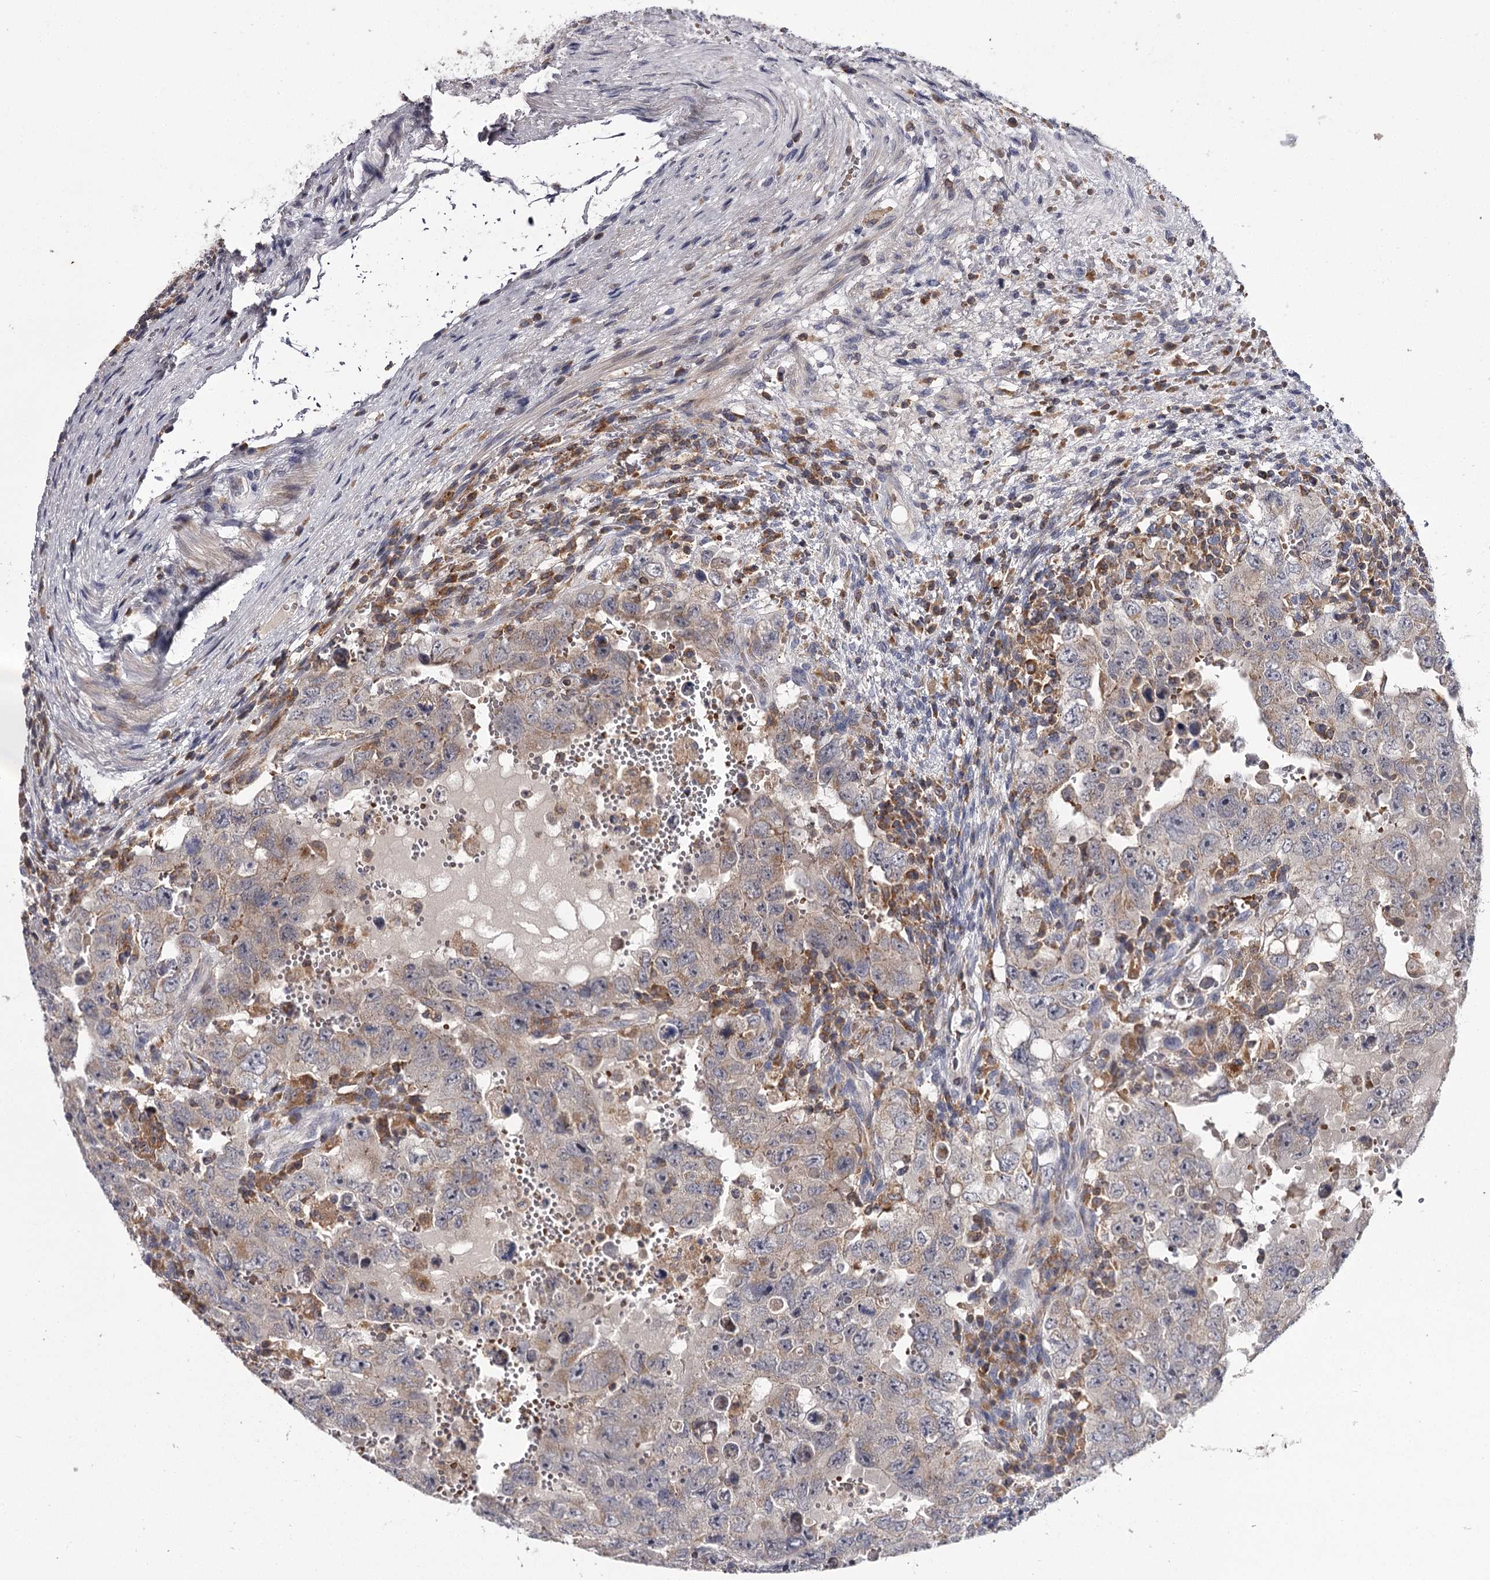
{"staining": {"intensity": "negative", "quantity": "none", "location": "none"}, "tissue": "testis cancer", "cell_type": "Tumor cells", "image_type": "cancer", "snomed": [{"axis": "morphology", "description": "Carcinoma, Embryonal, NOS"}, {"axis": "topography", "description": "Testis"}], "caption": "IHC histopathology image of neoplastic tissue: human testis cancer (embryonal carcinoma) stained with DAB (3,3'-diaminobenzidine) shows no significant protein staining in tumor cells. (DAB IHC, high magnification).", "gene": "RASSF6", "patient": {"sex": "male", "age": 26}}